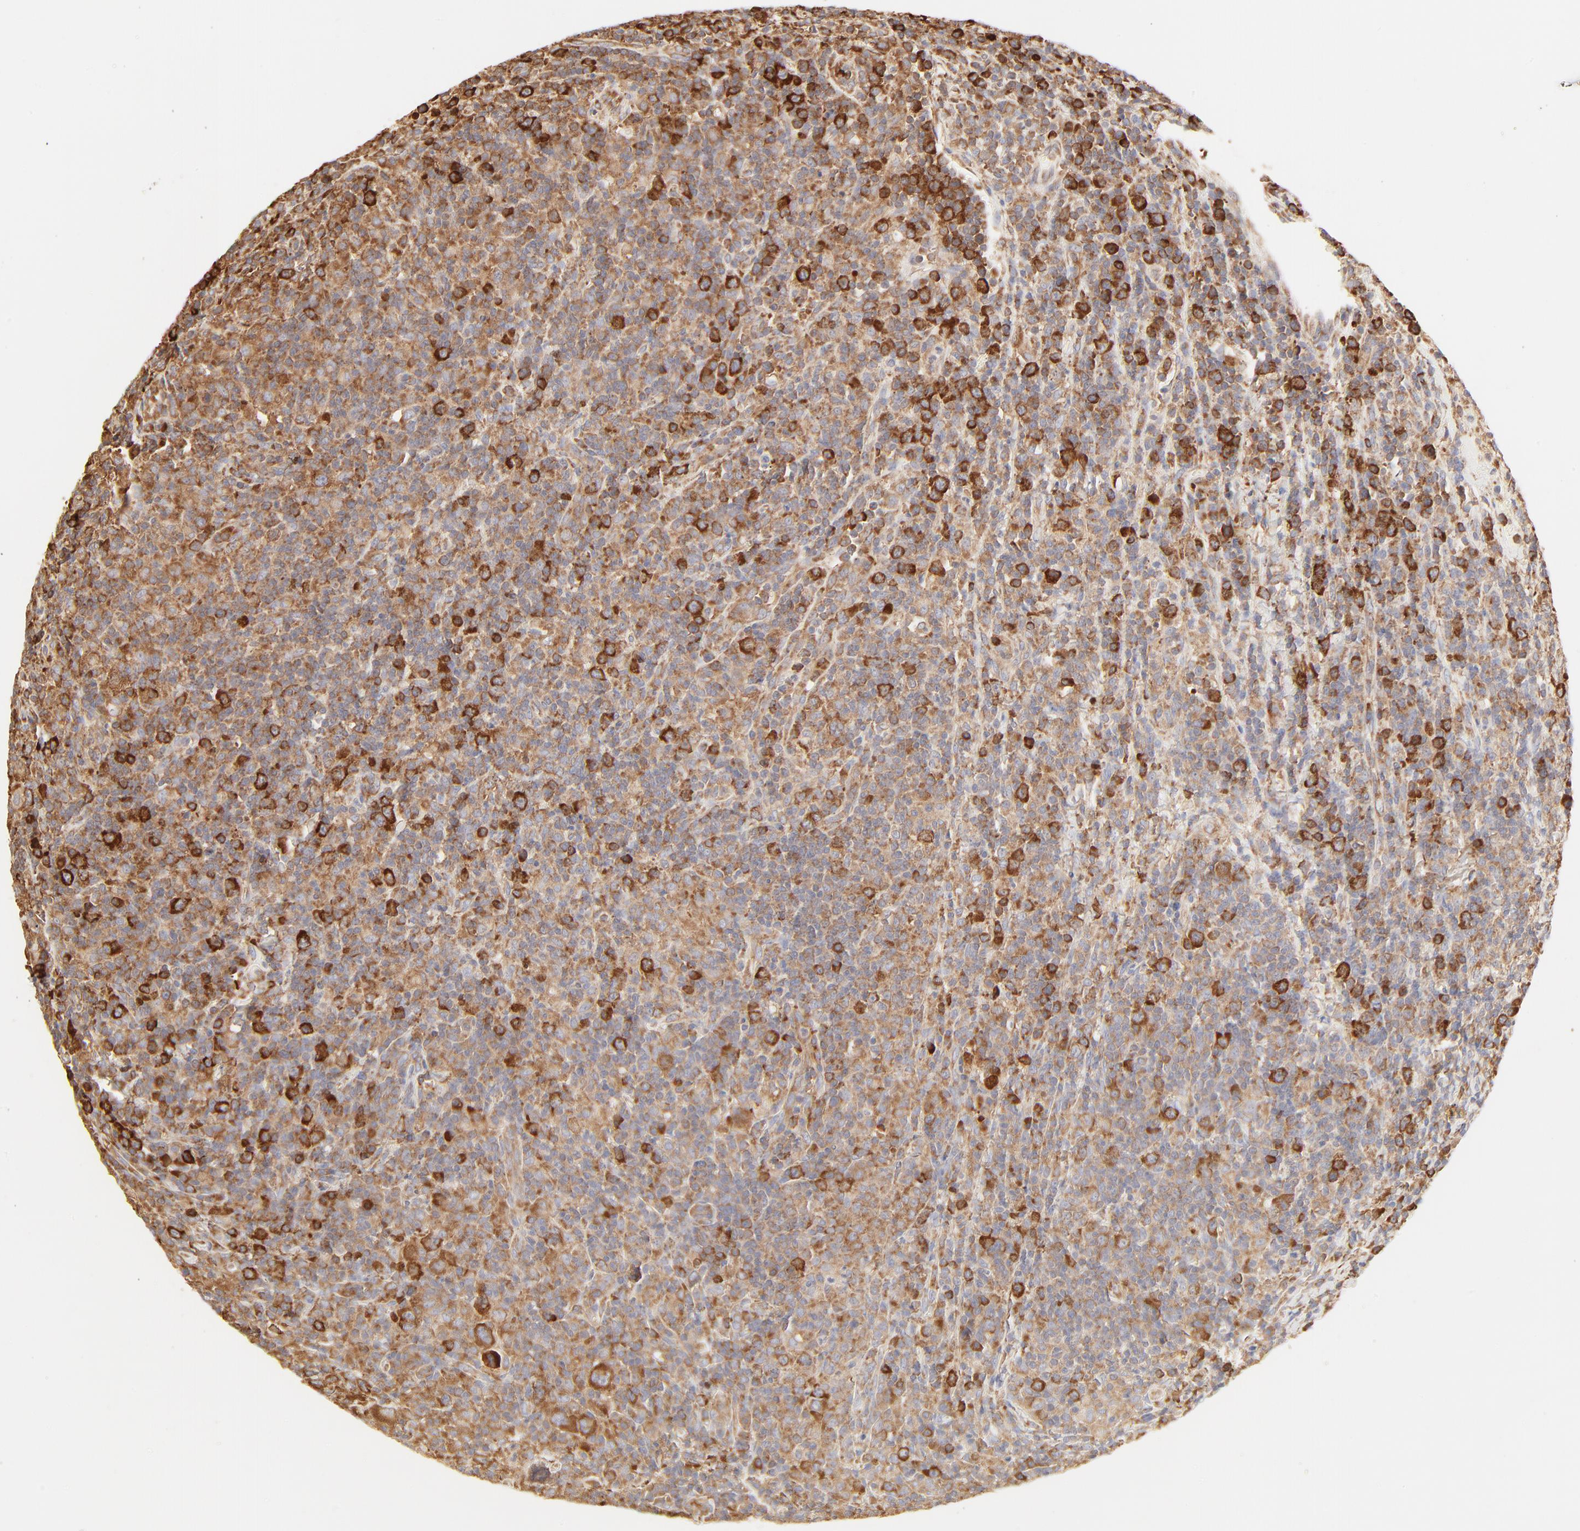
{"staining": {"intensity": "strong", "quantity": "25%-75%", "location": "cytoplasmic/membranous"}, "tissue": "lymphoma", "cell_type": "Tumor cells", "image_type": "cancer", "snomed": [{"axis": "morphology", "description": "Hodgkin's disease, NOS"}, {"axis": "topography", "description": "Lymph node"}], "caption": "Human Hodgkin's disease stained for a protein (brown) displays strong cytoplasmic/membranous positive staining in approximately 25%-75% of tumor cells.", "gene": "RPS20", "patient": {"sex": "male", "age": 65}}